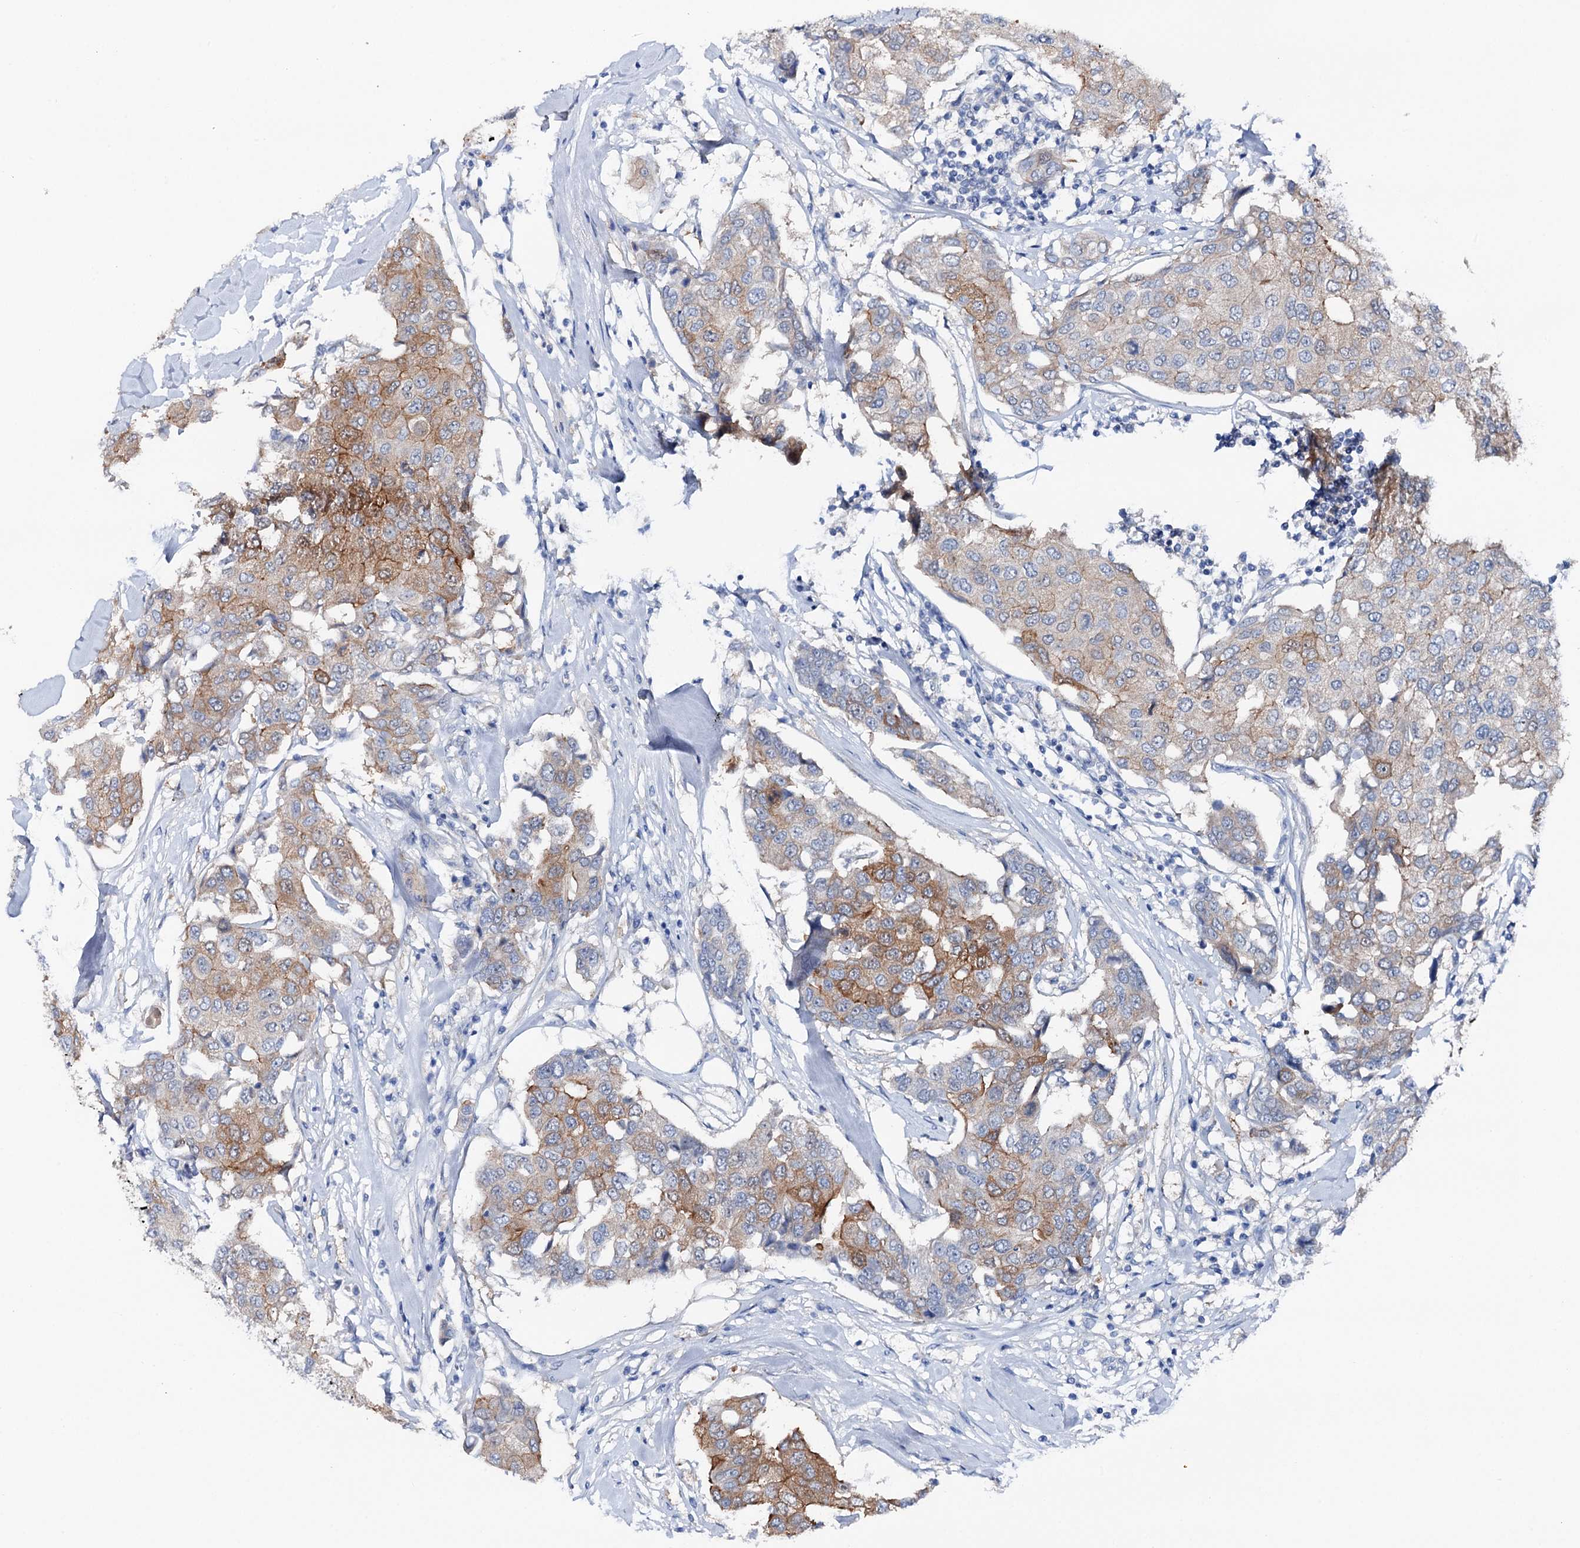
{"staining": {"intensity": "moderate", "quantity": ">75%", "location": "cytoplasmic/membranous"}, "tissue": "breast cancer", "cell_type": "Tumor cells", "image_type": "cancer", "snomed": [{"axis": "morphology", "description": "Duct carcinoma"}, {"axis": "topography", "description": "Breast"}], "caption": "Protein expression analysis of breast cancer (invasive ductal carcinoma) reveals moderate cytoplasmic/membranous expression in approximately >75% of tumor cells.", "gene": "SHROOM1", "patient": {"sex": "female", "age": 80}}